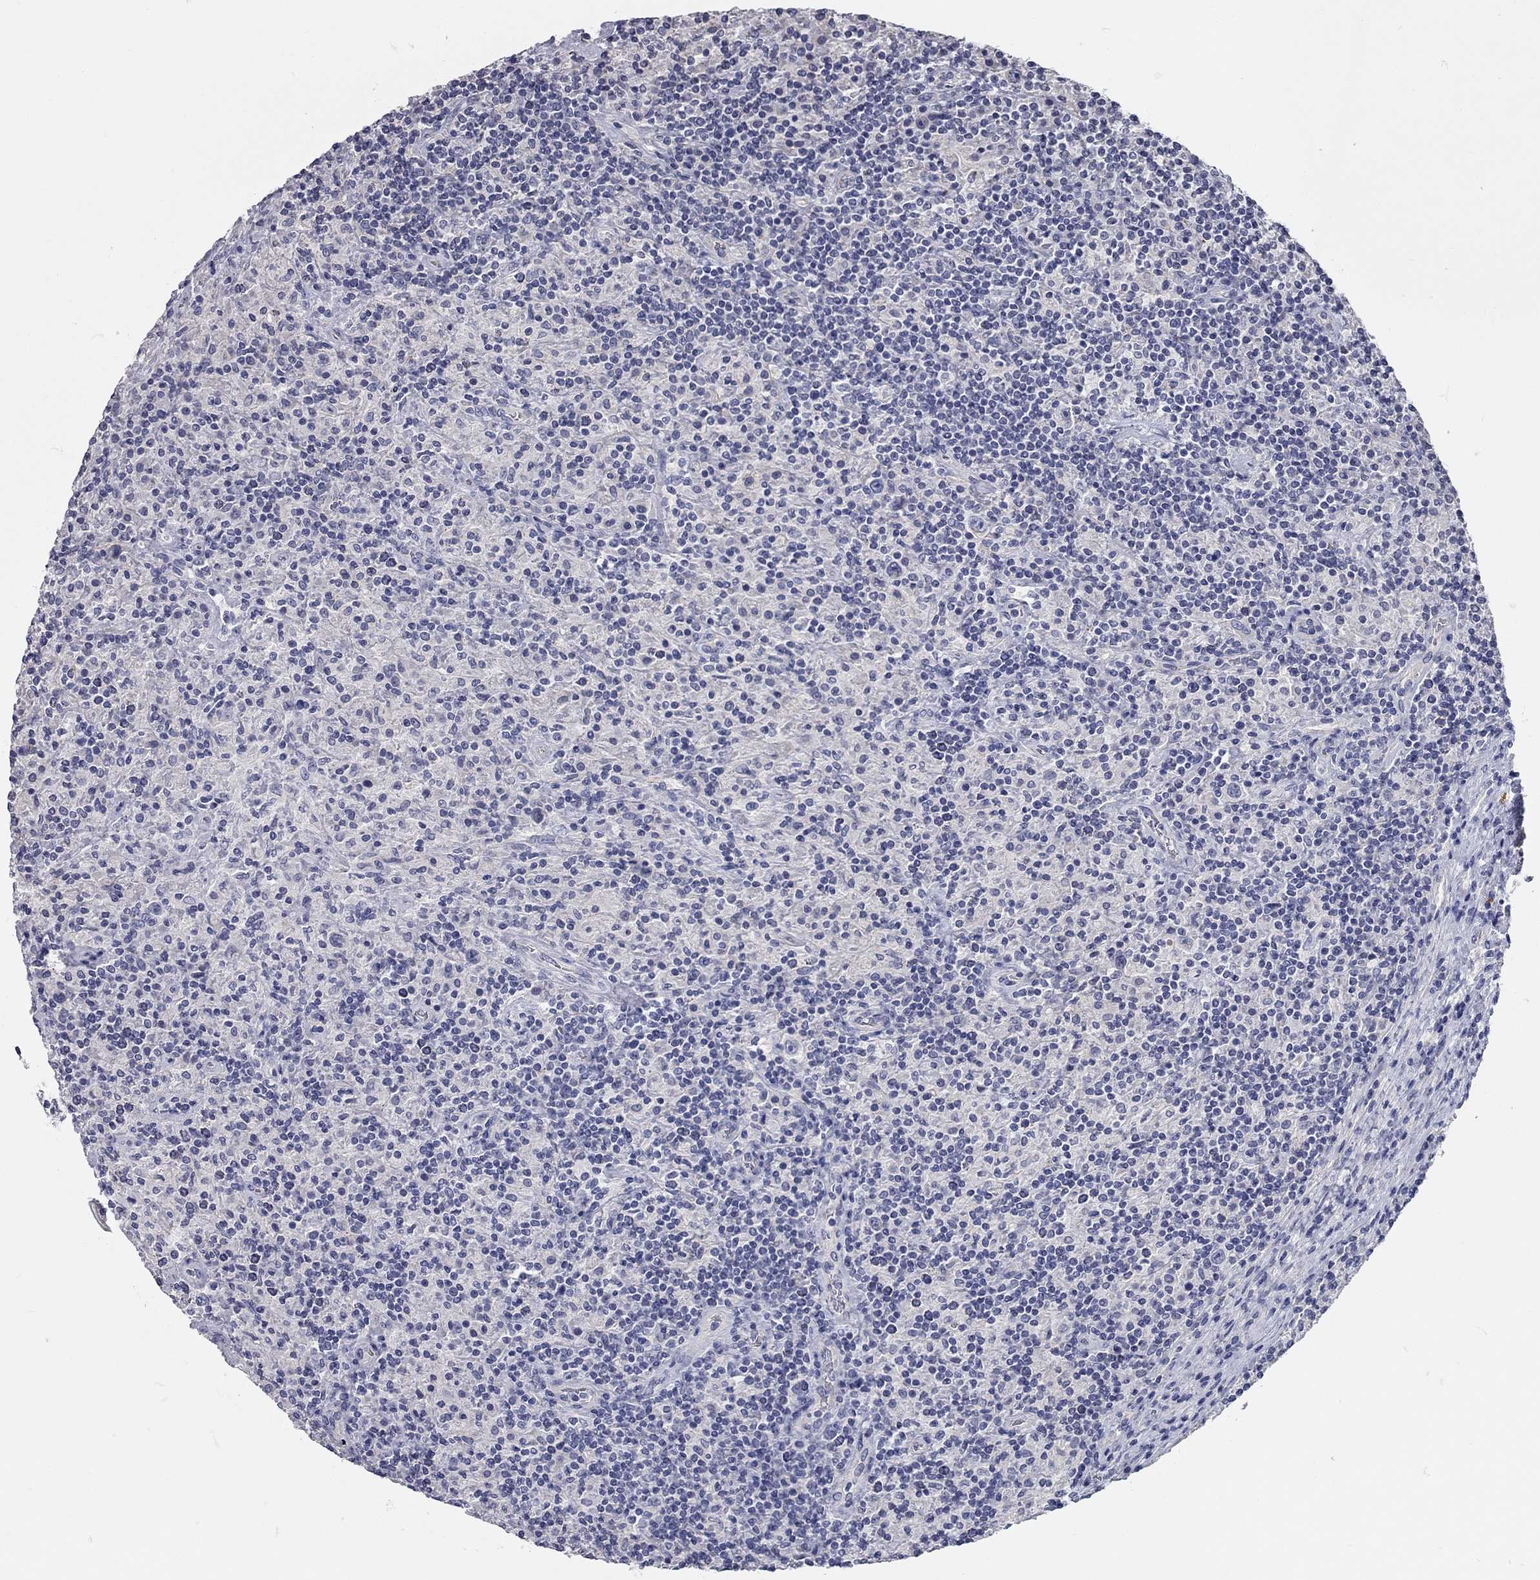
{"staining": {"intensity": "negative", "quantity": "none", "location": "none"}, "tissue": "lymphoma", "cell_type": "Tumor cells", "image_type": "cancer", "snomed": [{"axis": "morphology", "description": "Hodgkin's disease, NOS"}, {"axis": "topography", "description": "Lymph node"}], "caption": "This is an IHC histopathology image of Hodgkin's disease. There is no positivity in tumor cells.", "gene": "C10orf90", "patient": {"sex": "male", "age": 70}}